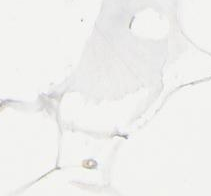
{"staining": {"intensity": "strong", "quantity": ">75%", "location": "nuclear"}, "tissue": "adipose tissue", "cell_type": "Adipocytes", "image_type": "normal", "snomed": [{"axis": "morphology", "description": "Normal tissue, NOS"}, {"axis": "morphology", "description": "Duct carcinoma"}, {"axis": "topography", "description": "Breast"}, {"axis": "topography", "description": "Adipose tissue"}], "caption": "Immunohistochemical staining of normal adipose tissue displays strong nuclear protein expression in about >75% of adipocytes. (brown staining indicates protein expression, while blue staining denotes nuclei).", "gene": "STAT3", "patient": {"sex": "female", "age": 37}}